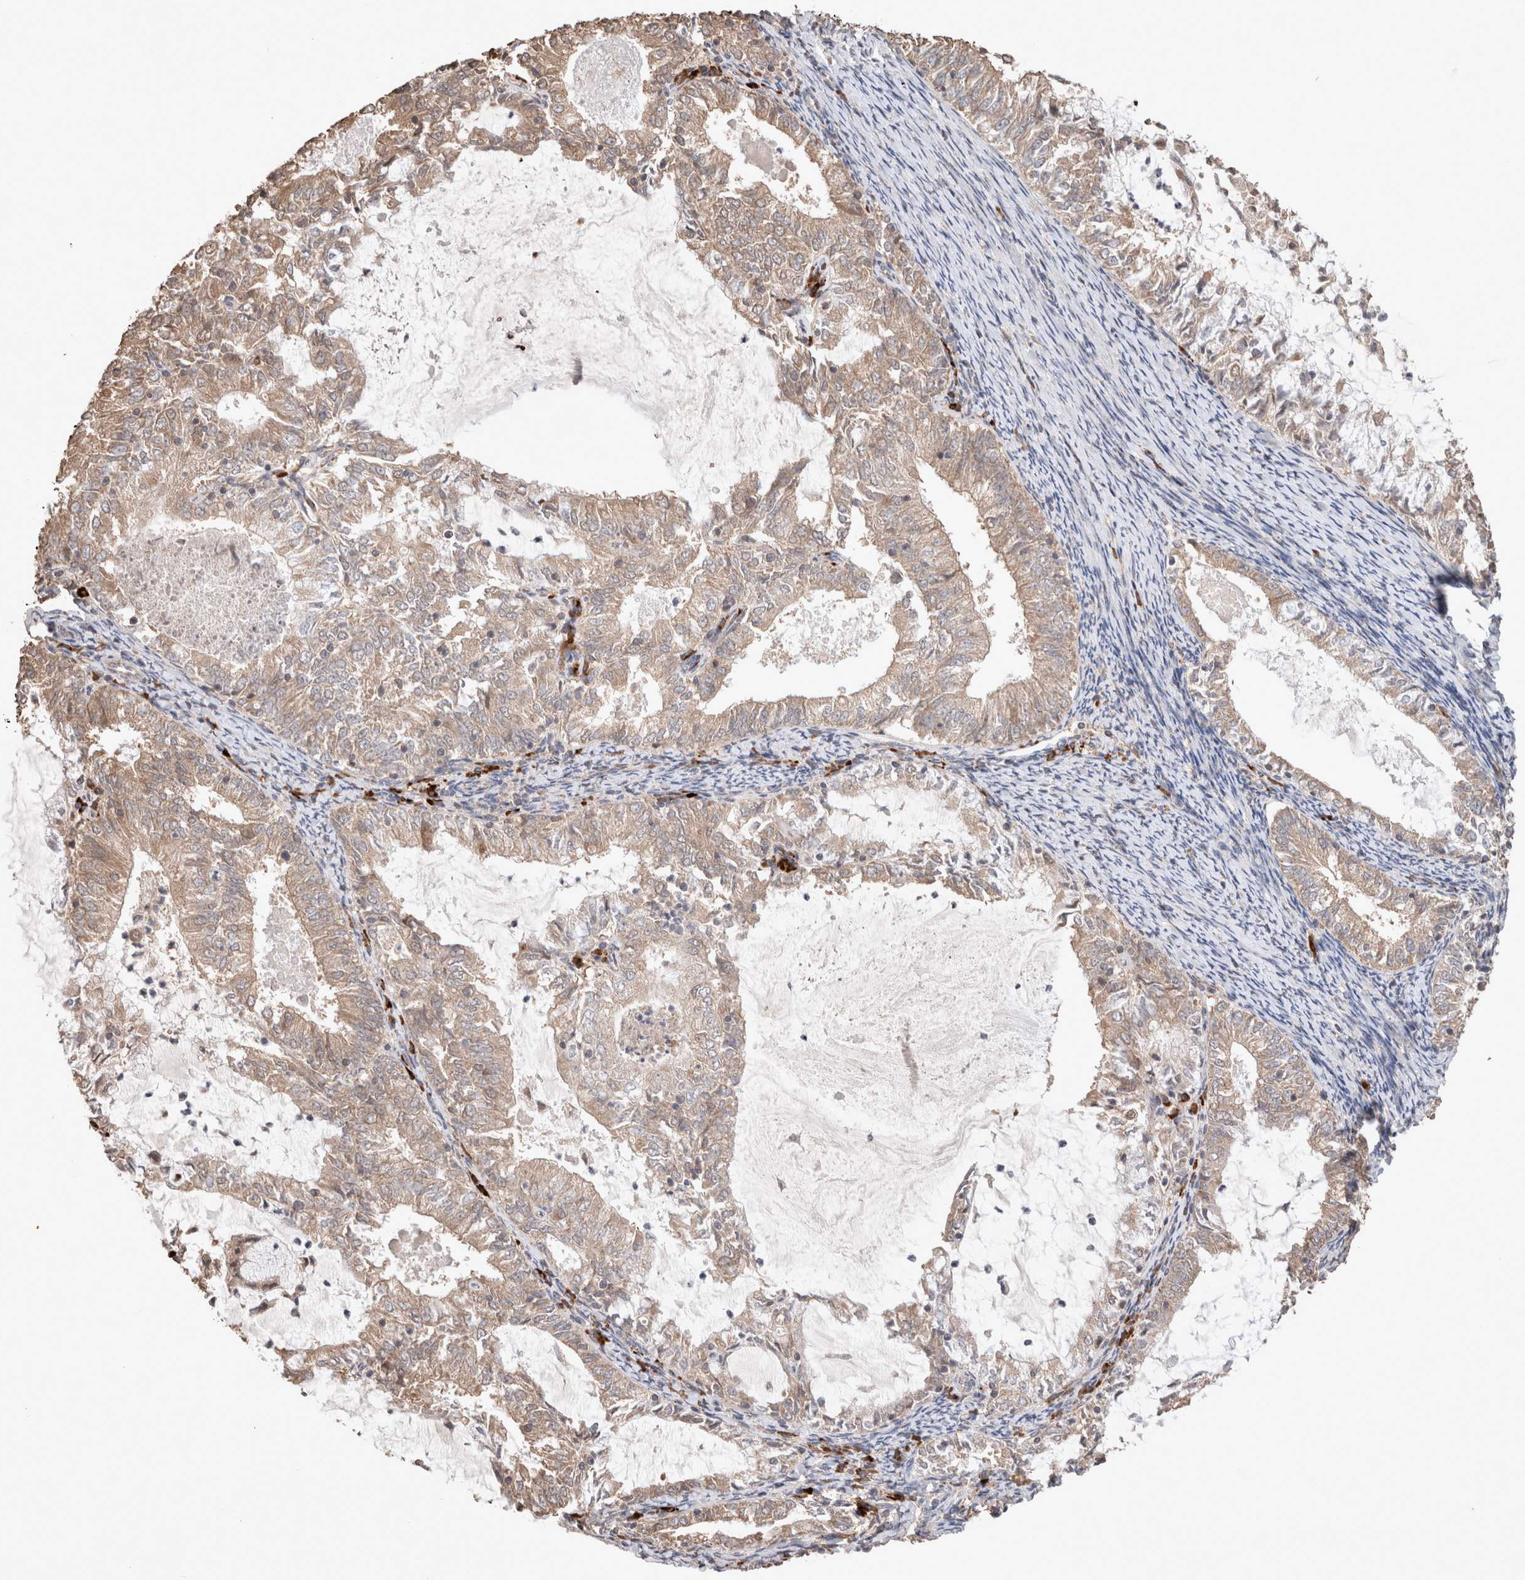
{"staining": {"intensity": "weak", "quantity": ">75%", "location": "cytoplasmic/membranous"}, "tissue": "endometrial cancer", "cell_type": "Tumor cells", "image_type": "cancer", "snomed": [{"axis": "morphology", "description": "Adenocarcinoma, NOS"}, {"axis": "topography", "description": "Endometrium"}], "caption": "Brown immunohistochemical staining in human endometrial adenocarcinoma shows weak cytoplasmic/membranous expression in about >75% of tumor cells. (Stains: DAB (3,3'-diaminobenzidine) in brown, nuclei in blue, Microscopy: brightfield microscopy at high magnification).", "gene": "HROB", "patient": {"sex": "female", "age": 57}}